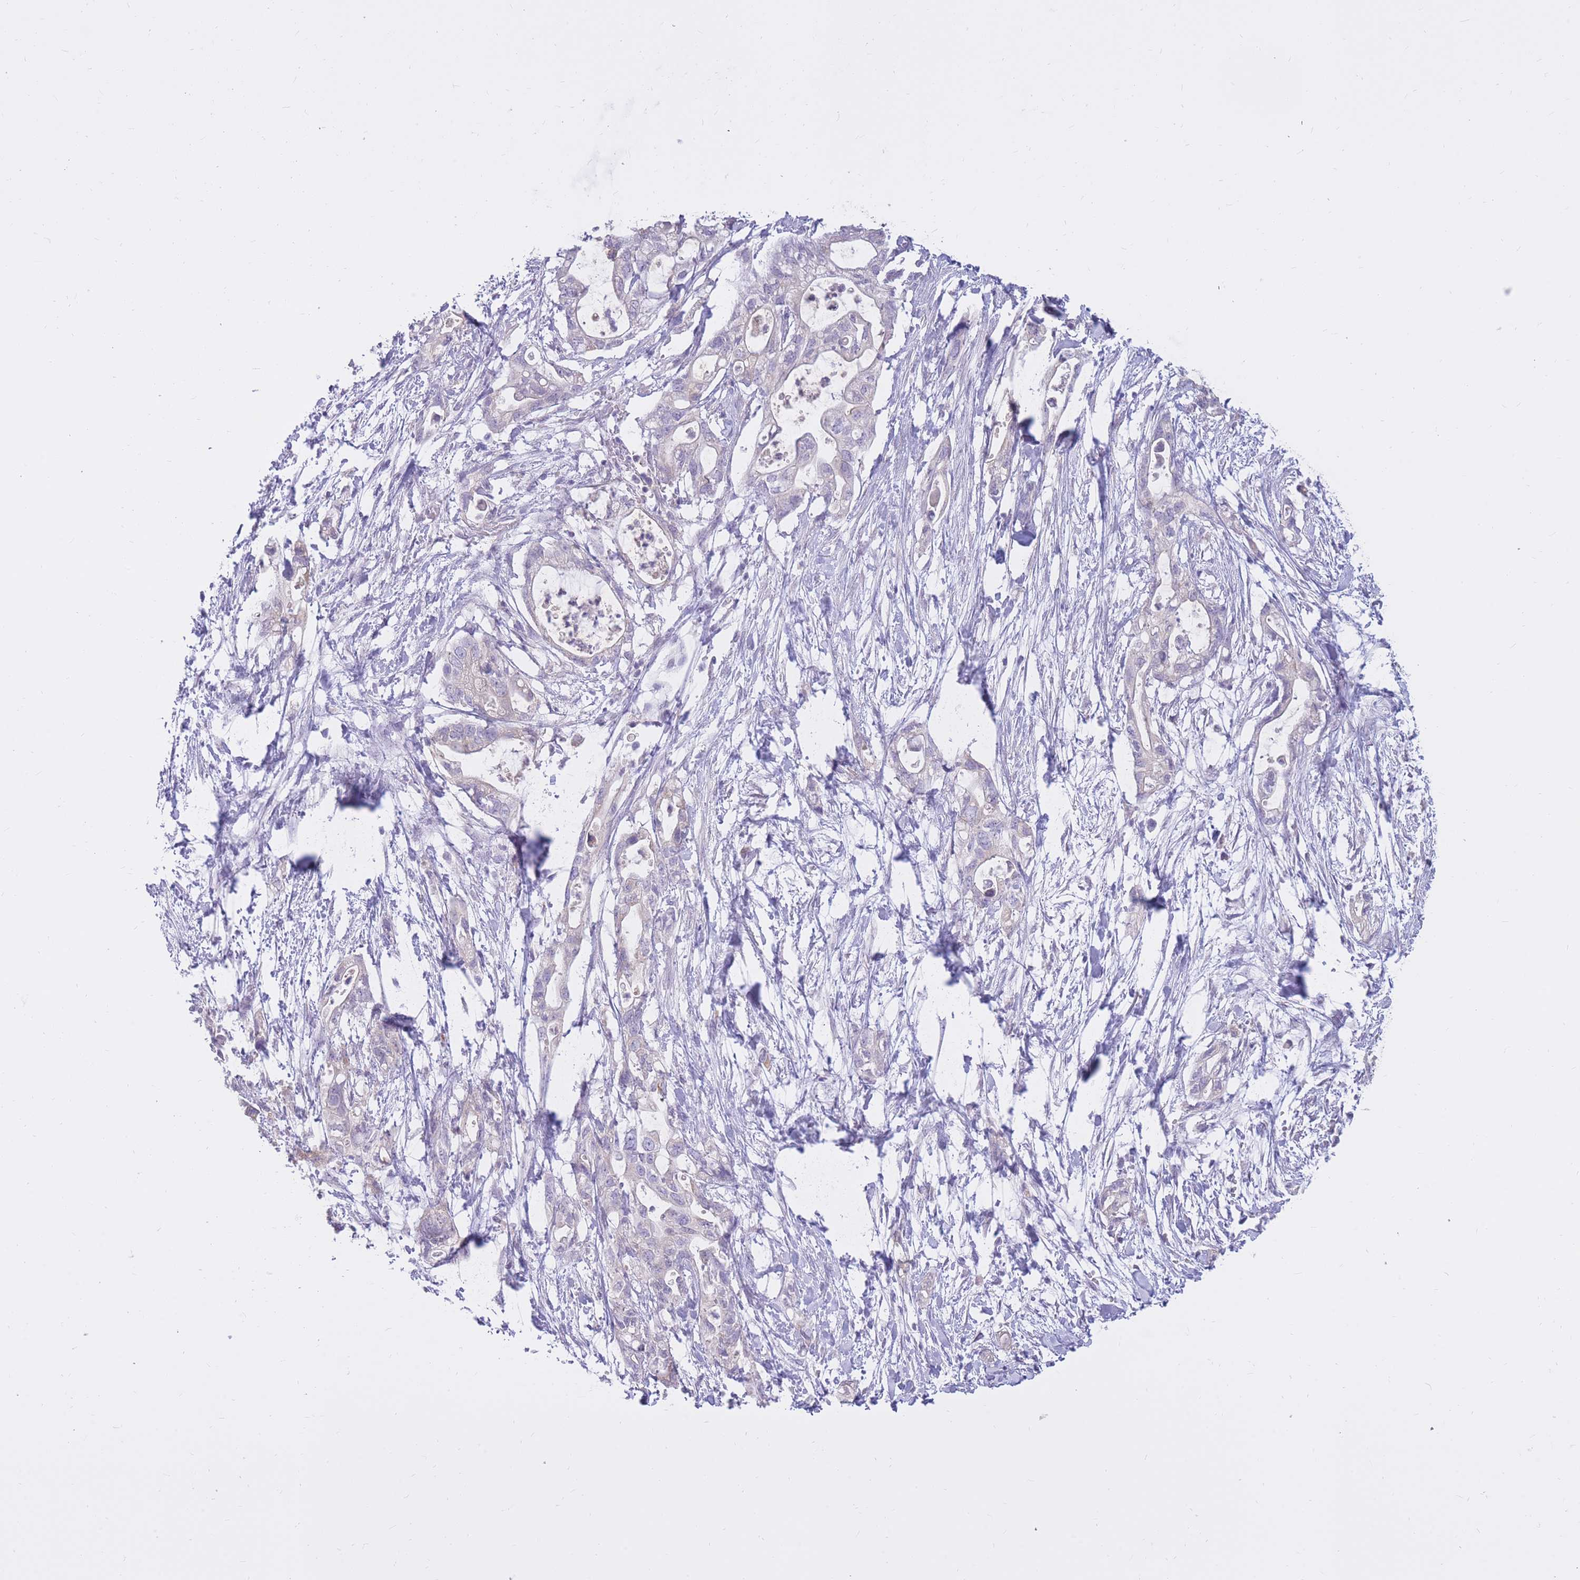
{"staining": {"intensity": "negative", "quantity": "none", "location": "none"}, "tissue": "pancreatic cancer", "cell_type": "Tumor cells", "image_type": "cancer", "snomed": [{"axis": "morphology", "description": "Adenocarcinoma, NOS"}, {"axis": "topography", "description": "Pancreas"}], "caption": "Immunohistochemistry histopathology image of neoplastic tissue: human pancreatic adenocarcinoma stained with DAB (3,3'-diaminobenzidine) demonstrates no significant protein staining in tumor cells.", "gene": "RNF170", "patient": {"sex": "female", "age": 72}}